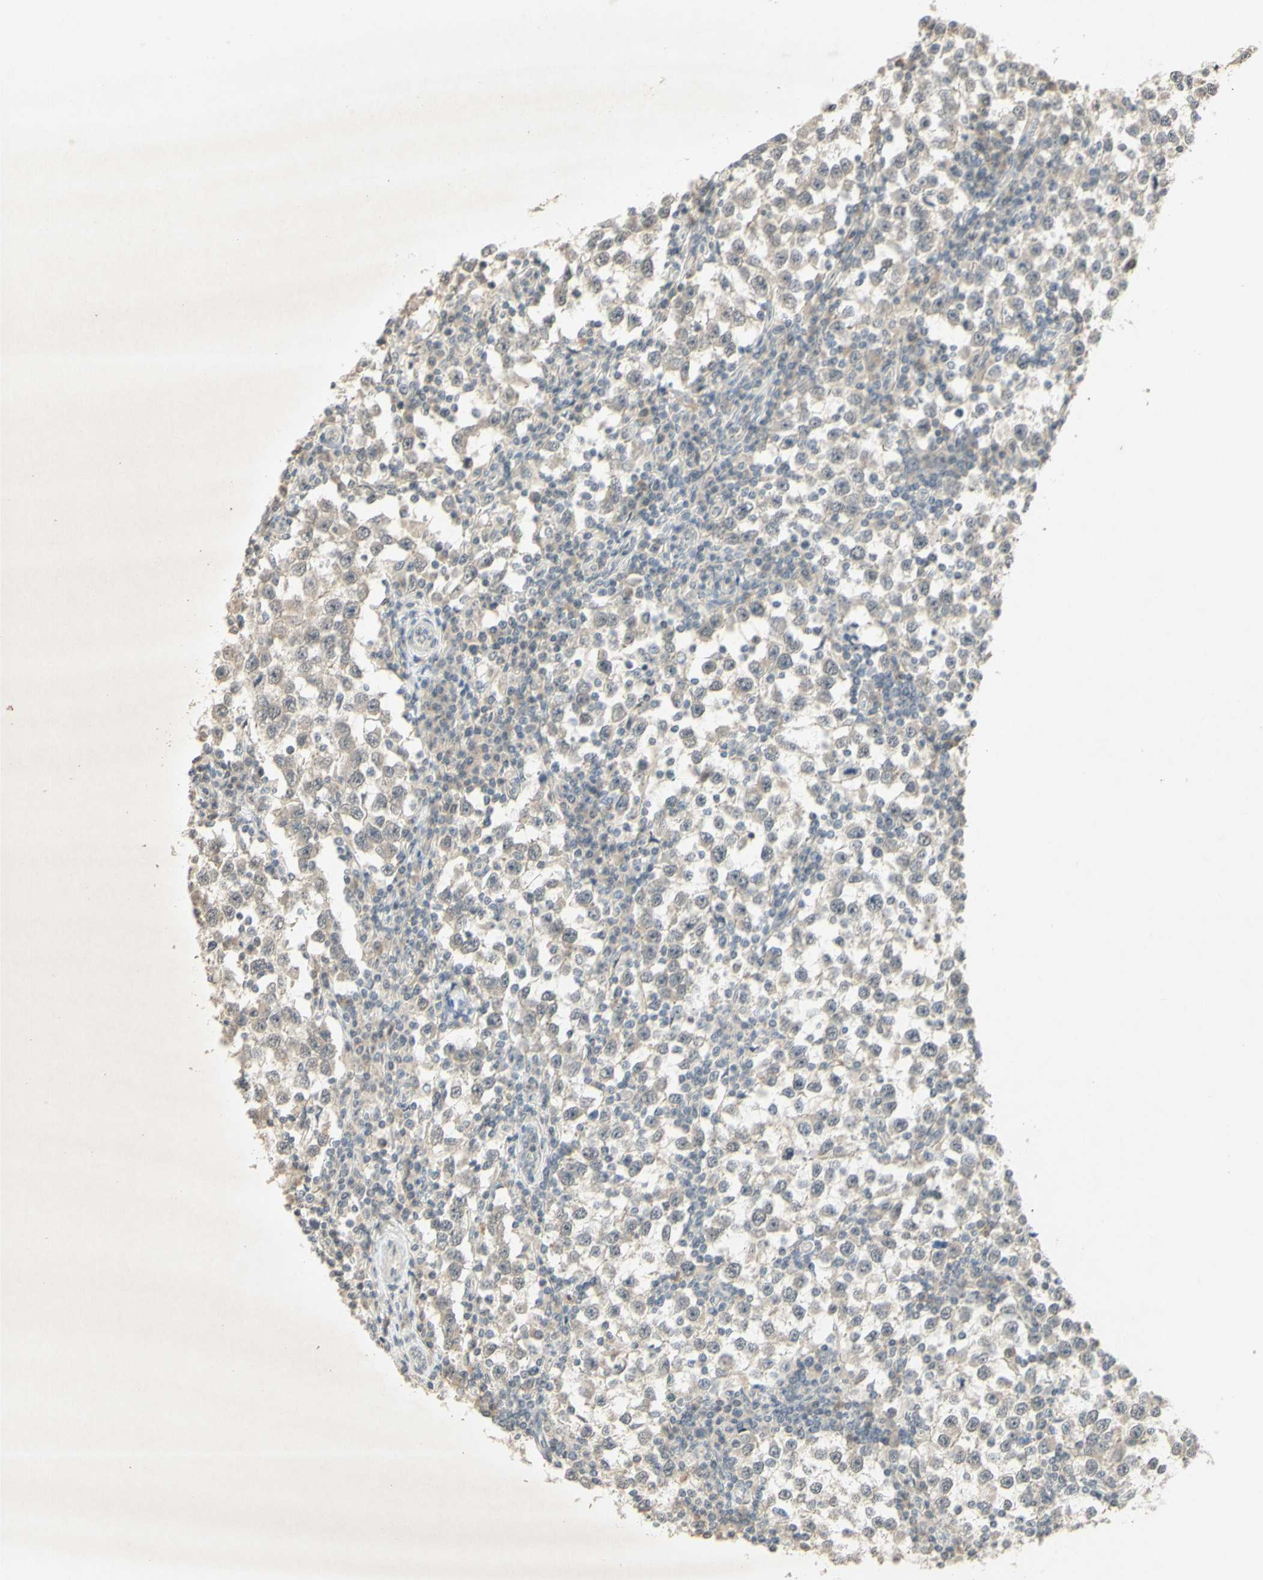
{"staining": {"intensity": "weak", "quantity": "25%-75%", "location": "none"}, "tissue": "testis cancer", "cell_type": "Tumor cells", "image_type": "cancer", "snomed": [{"axis": "morphology", "description": "Seminoma, NOS"}, {"axis": "topography", "description": "Testis"}], "caption": "Brown immunohistochemical staining in human testis seminoma displays weak None staining in approximately 25%-75% of tumor cells. (Stains: DAB (3,3'-diaminobenzidine) in brown, nuclei in blue, Microscopy: brightfield microscopy at high magnification).", "gene": "GLI1", "patient": {"sex": "male", "age": 65}}